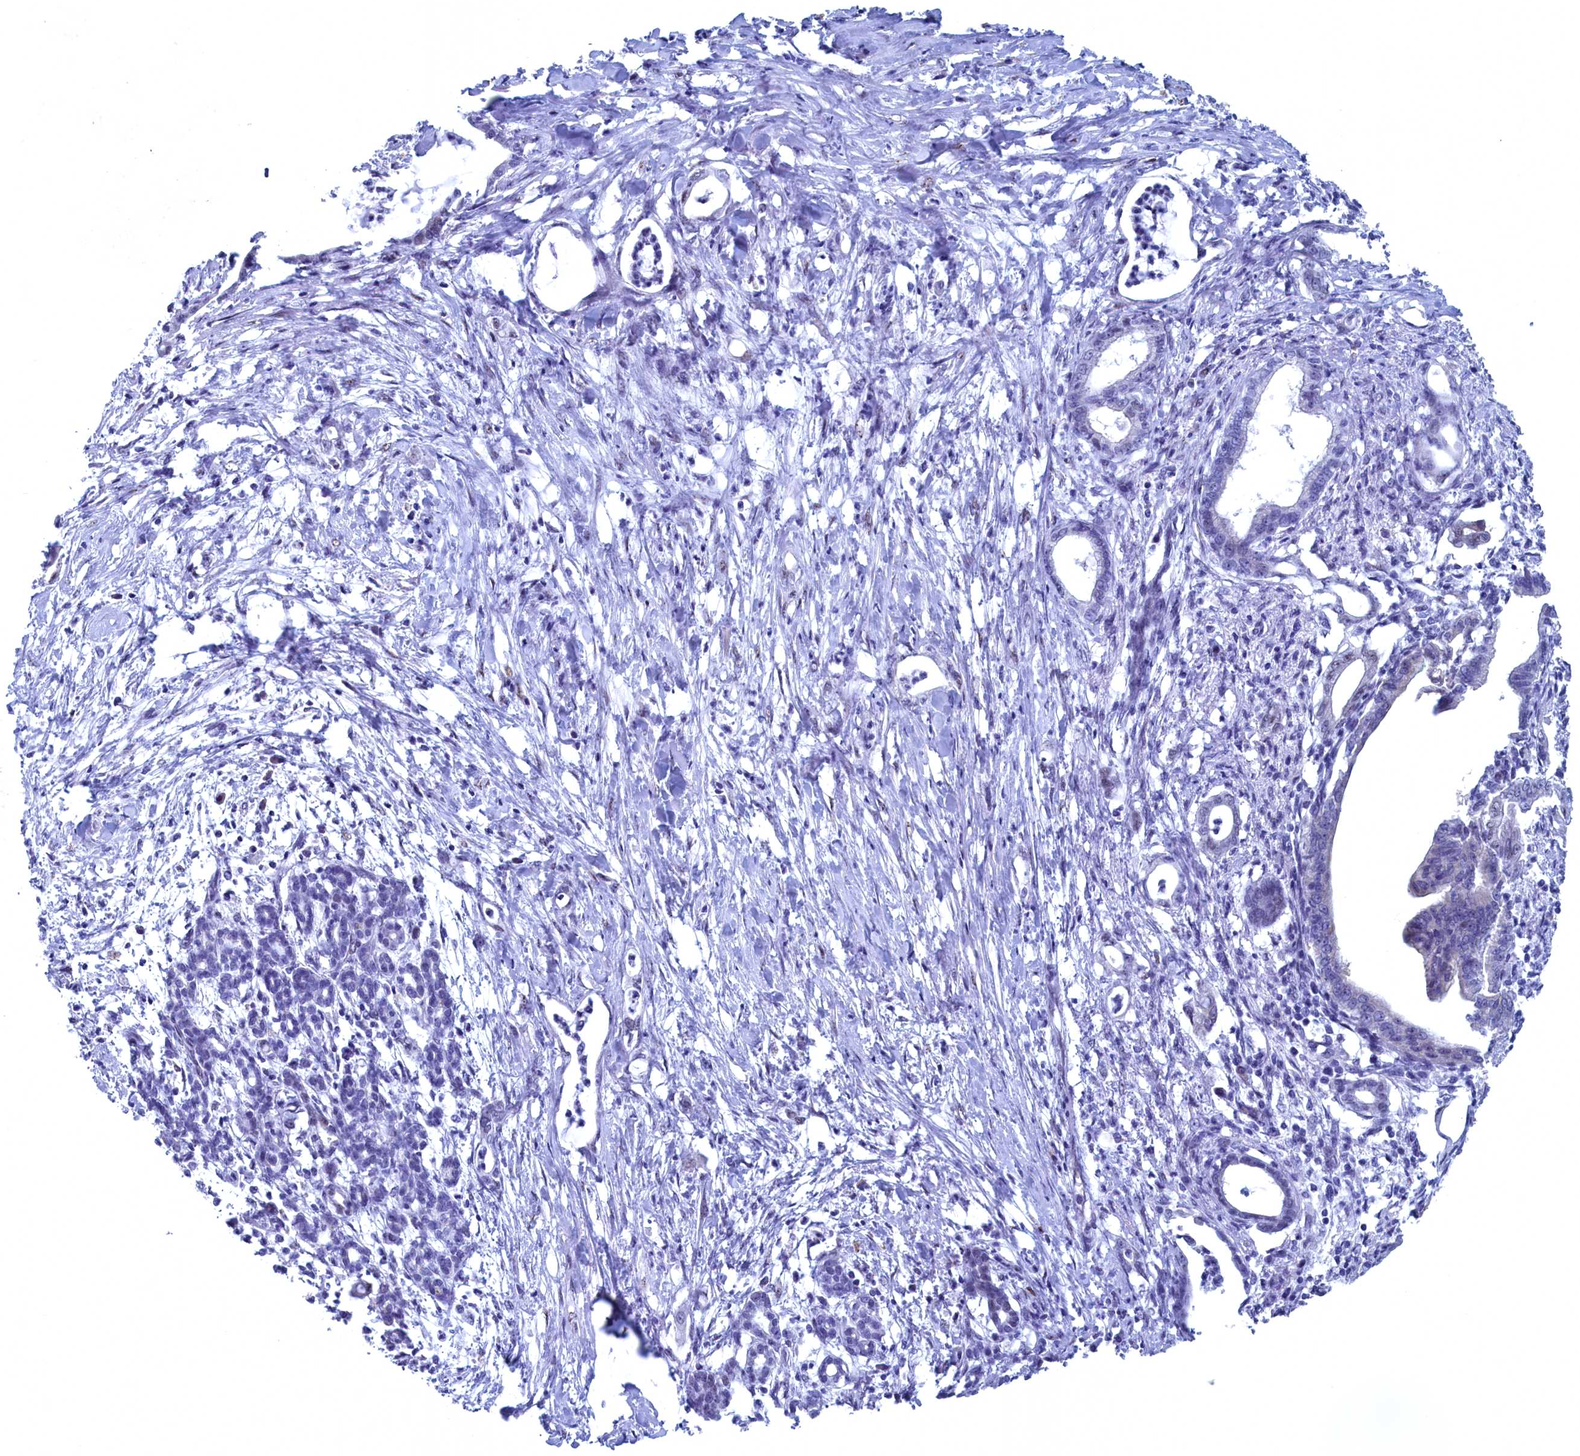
{"staining": {"intensity": "negative", "quantity": "none", "location": "none"}, "tissue": "pancreatic cancer", "cell_type": "Tumor cells", "image_type": "cancer", "snomed": [{"axis": "morphology", "description": "Adenocarcinoma, NOS"}, {"axis": "topography", "description": "Pancreas"}], "caption": "Tumor cells are negative for protein expression in human pancreatic cancer (adenocarcinoma).", "gene": "WDR76", "patient": {"sex": "female", "age": 55}}